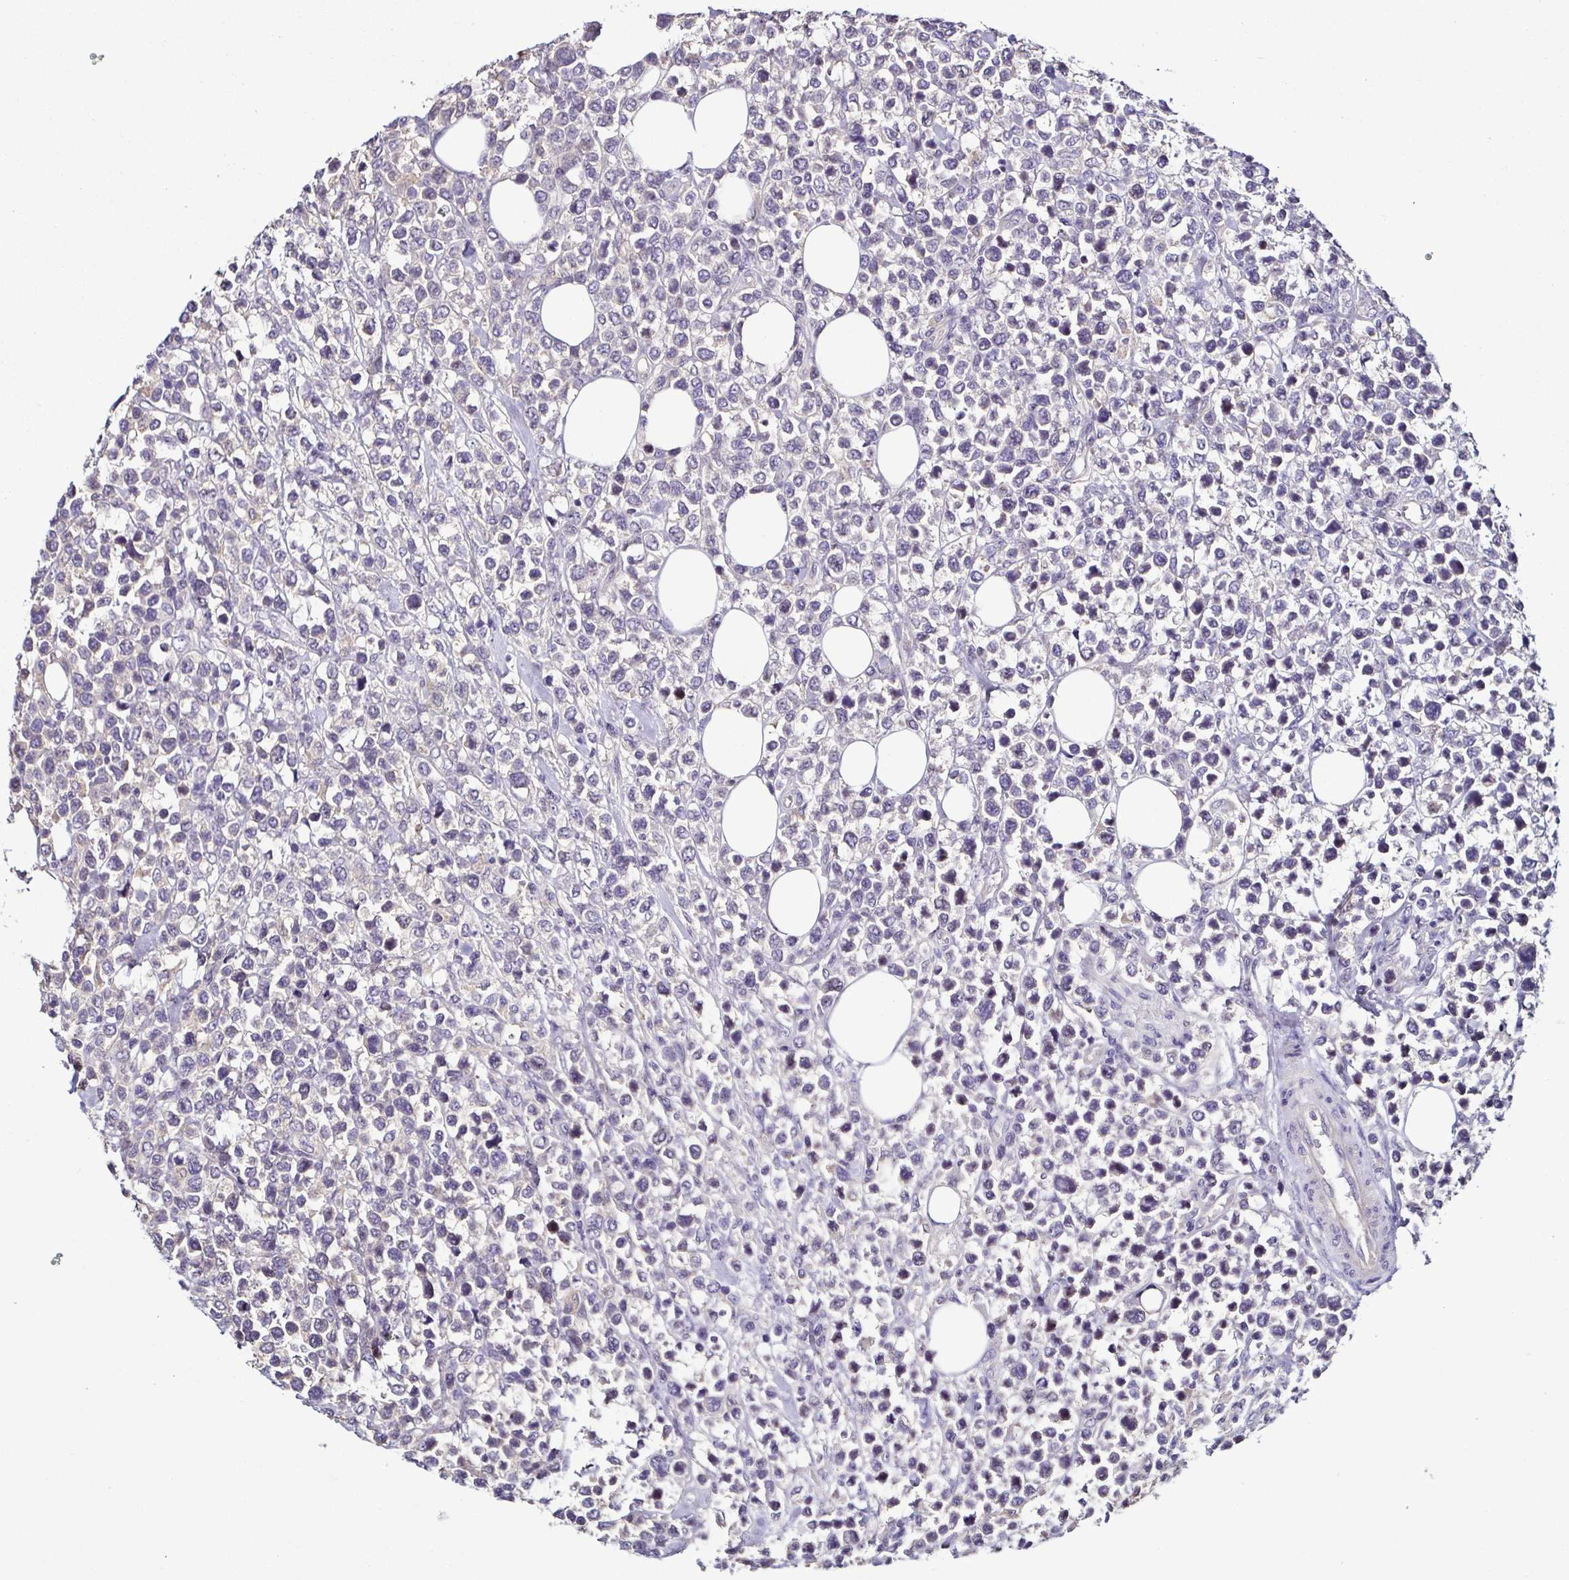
{"staining": {"intensity": "negative", "quantity": "none", "location": "none"}, "tissue": "lymphoma", "cell_type": "Tumor cells", "image_type": "cancer", "snomed": [{"axis": "morphology", "description": "Malignant lymphoma, non-Hodgkin's type, High grade"}, {"axis": "topography", "description": "Soft tissue"}], "caption": "Immunohistochemistry (IHC) micrograph of lymphoma stained for a protein (brown), which reveals no positivity in tumor cells.", "gene": "LMOD2", "patient": {"sex": "female", "age": 56}}